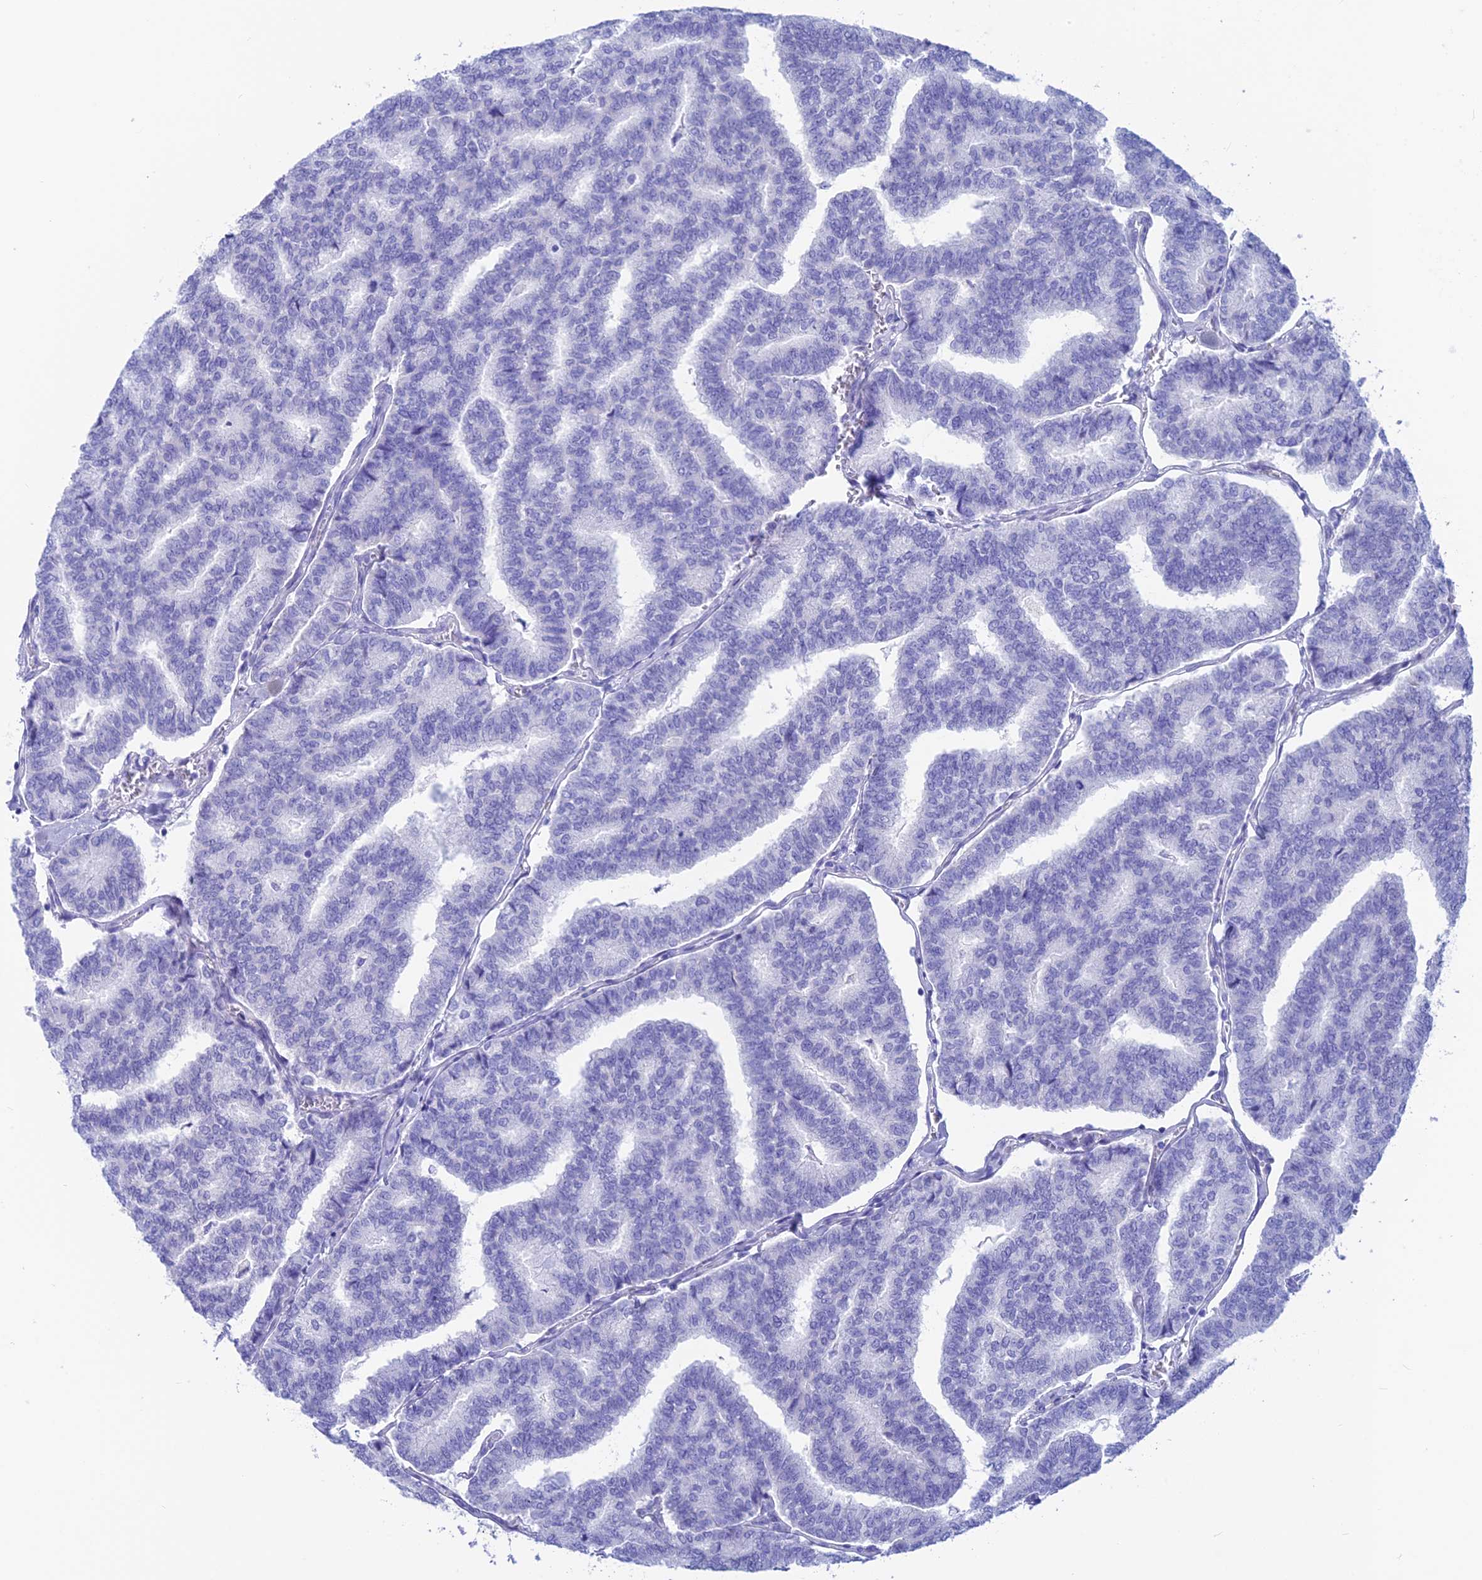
{"staining": {"intensity": "negative", "quantity": "none", "location": "none"}, "tissue": "thyroid cancer", "cell_type": "Tumor cells", "image_type": "cancer", "snomed": [{"axis": "morphology", "description": "Papillary adenocarcinoma, NOS"}, {"axis": "topography", "description": "Thyroid gland"}], "caption": "IHC histopathology image of human thyroid cancer stained for a protein (brown), which demonstrates no expression in tumor cells.", "gene": "GNGT2", "patient": {"sex": "female", "age": 35}}